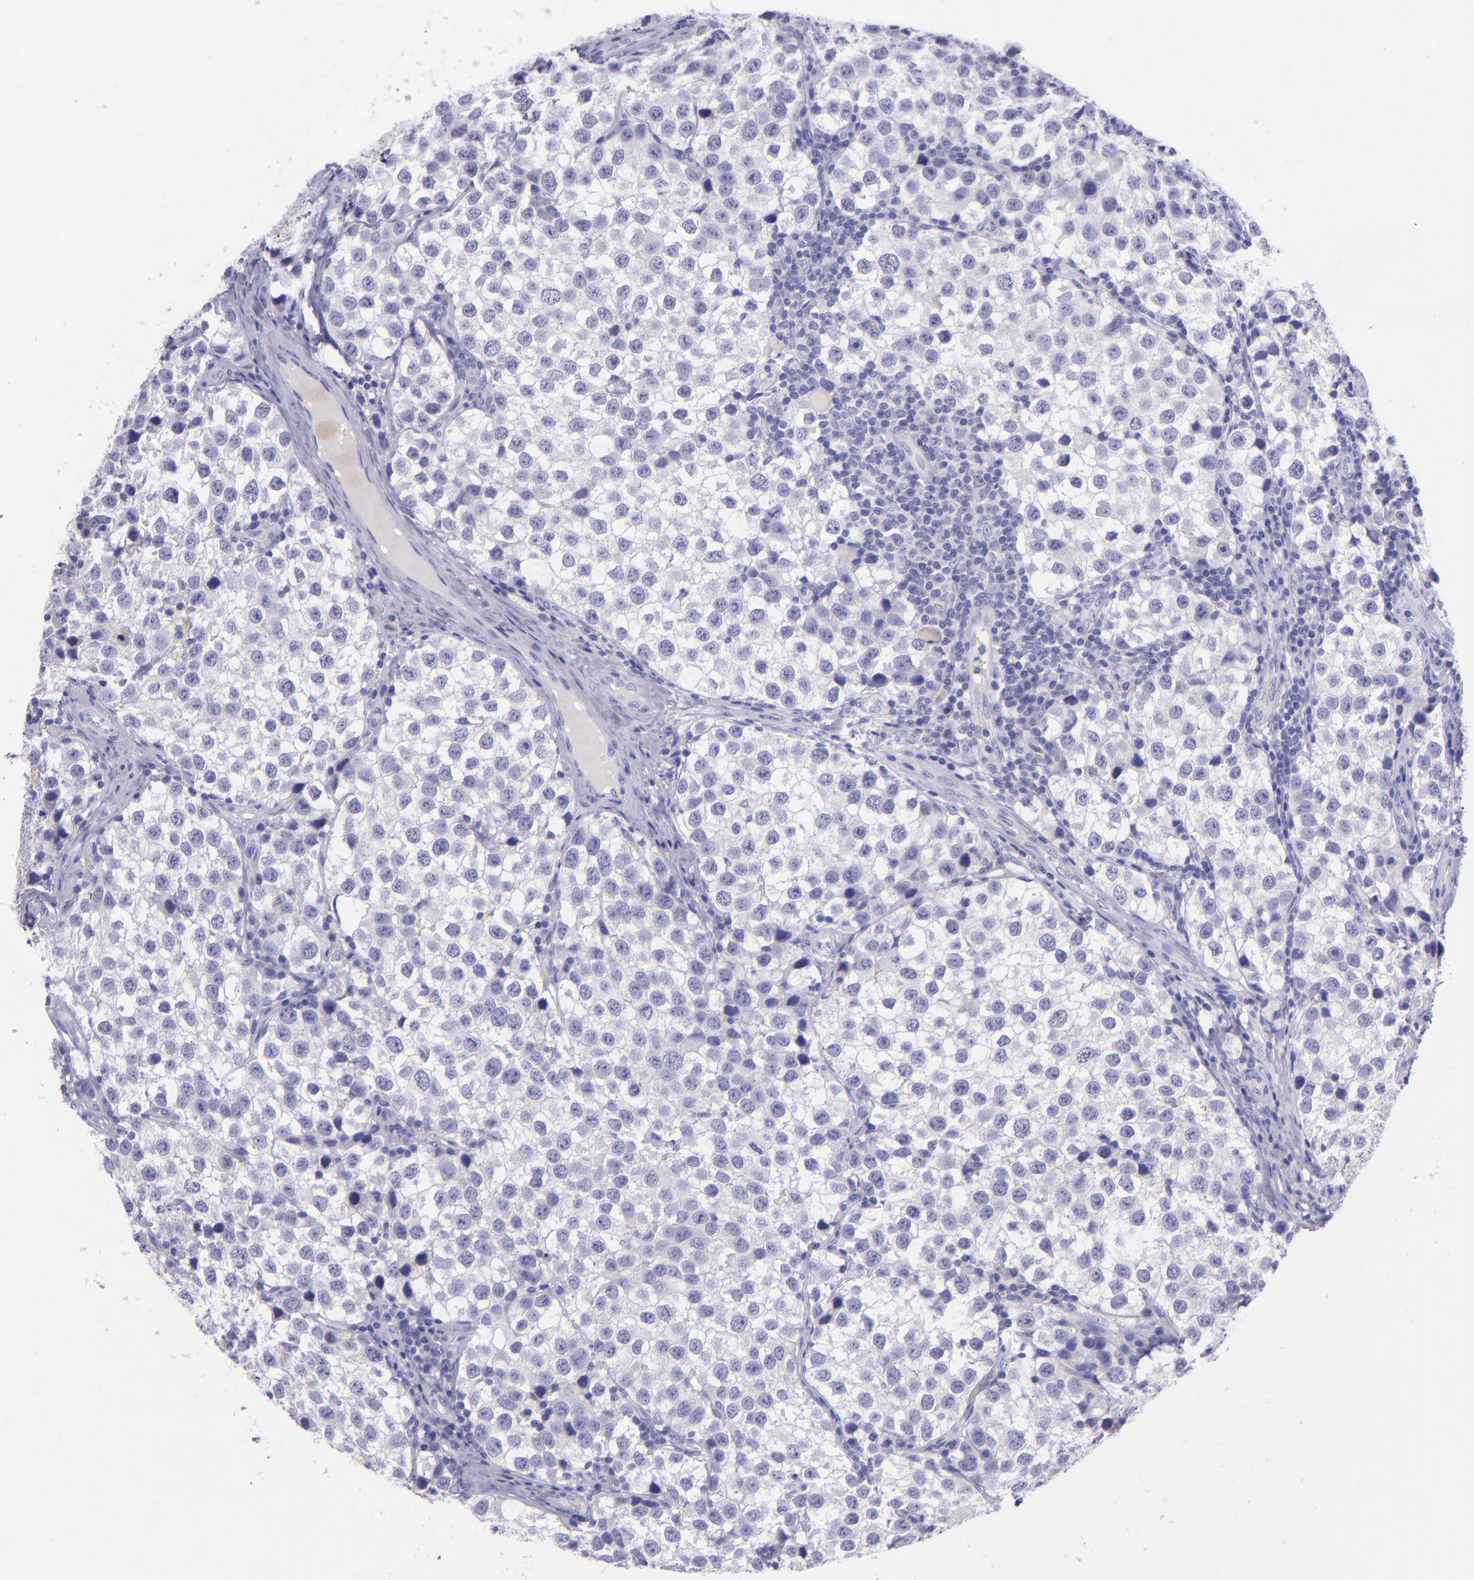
{"staining": {"intensity": "negative", "quantity": "none", "location": "none"}, "tissue": "testis cancer", "cell_type": "Tumor cells", "image_type": "cancer", "snomed": [{"axis": "morphology", "description": "Seminoma, NOS"}, {"axis": "topography", "description": "Testis"}], "caption": "A histopathology image of human seminoma (testis) is negative for staining in tumor cells.", "gene": "KRT4", "patient": {"sex": "male", "age": 39}}